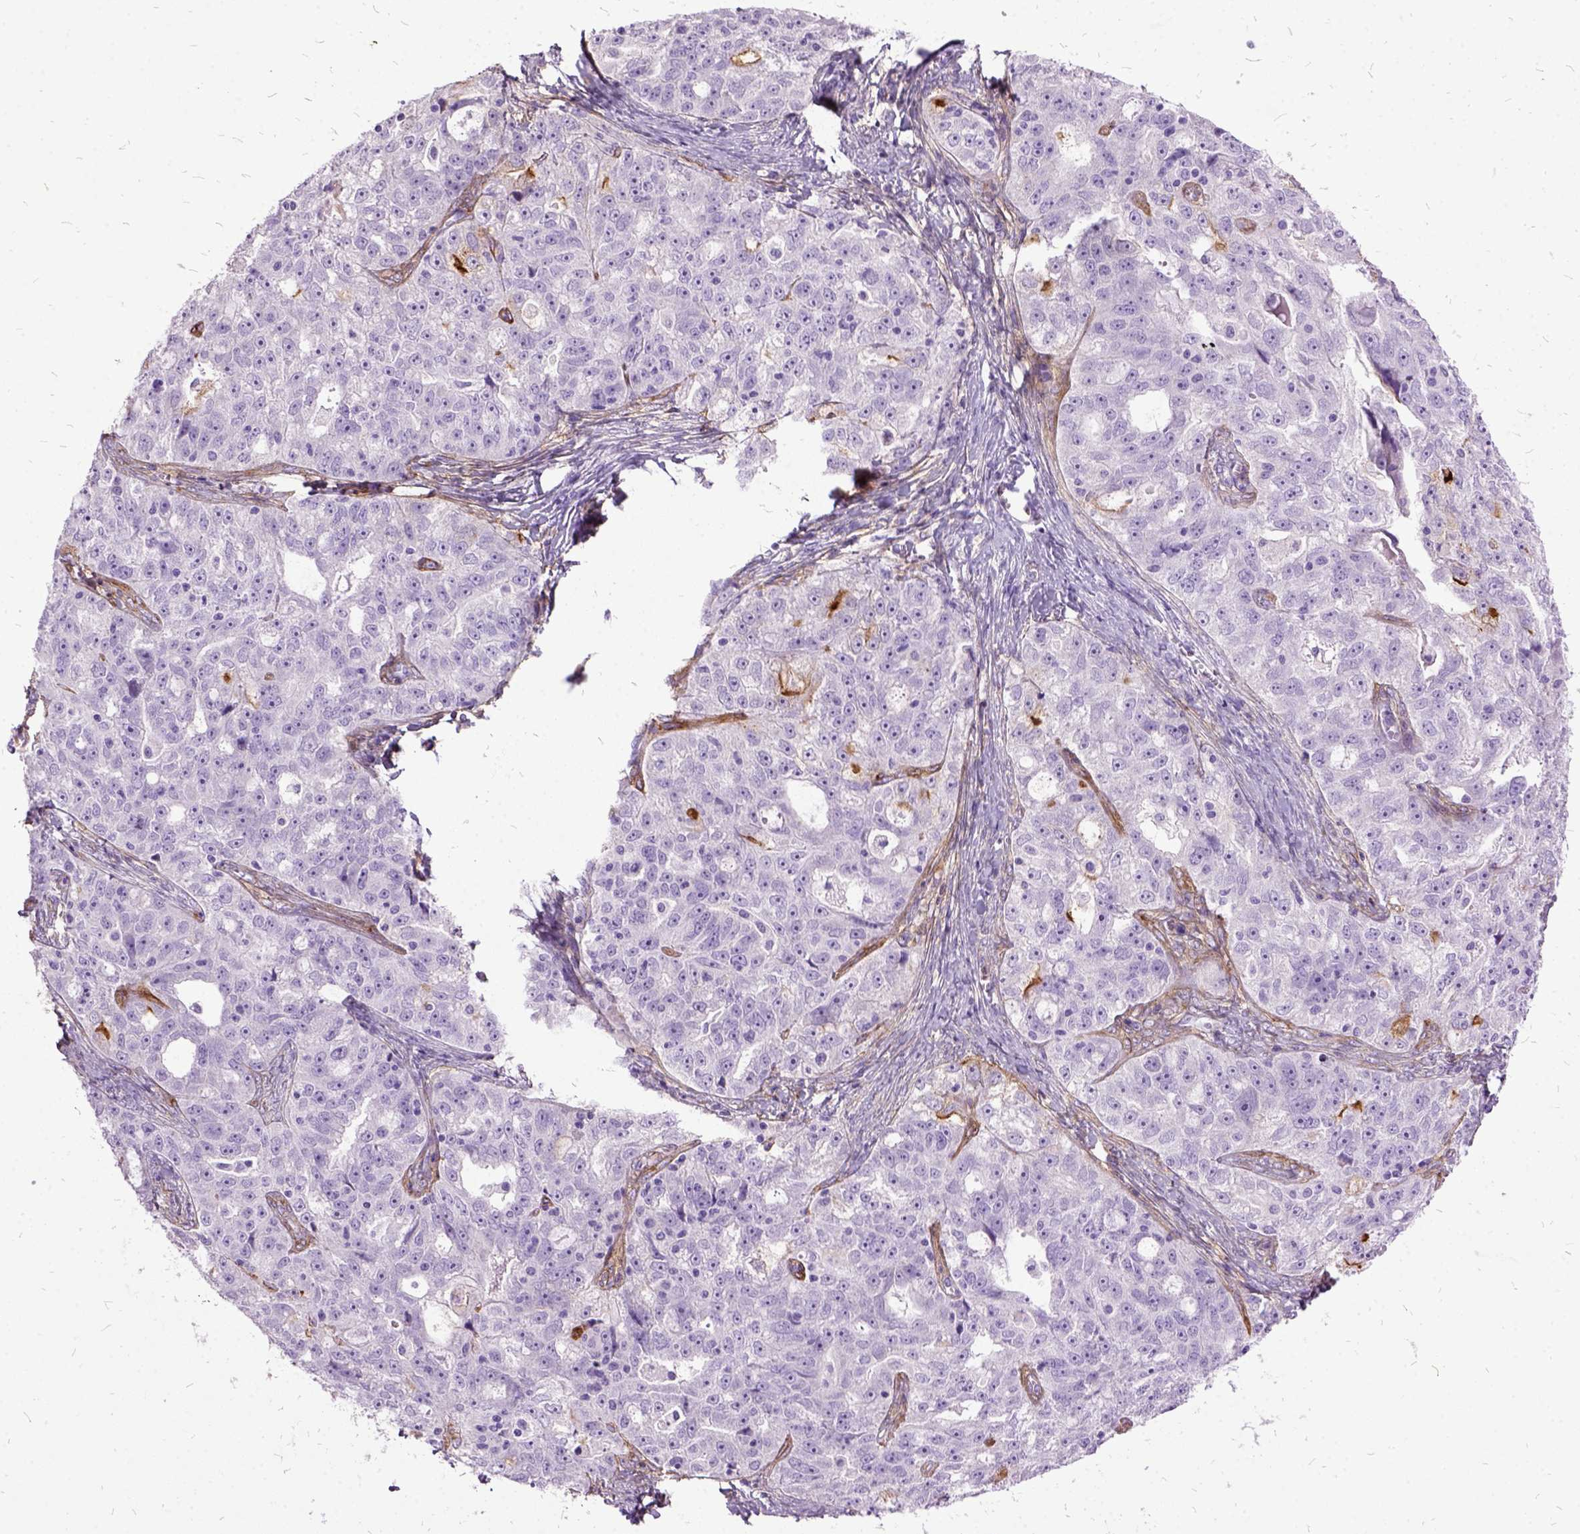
{"staining": {"intensity": "negative", "quantity": "none", "location": "none"}, "tissue": "ovarian cancer", "cell_type": "Tumor cells", "image_type": "cancer", "snomed": [{"axis": "morphology", "description": "Cystadenocarcinoma, serous, NOS"}, {"axis": "topography", "description": "Ovary"}], "caption": "A photomicrograph of human ovarian cancer is negative for staining in tumor cells.", "gene": "MME", "patient": {"sex": "female", "age": 51}}